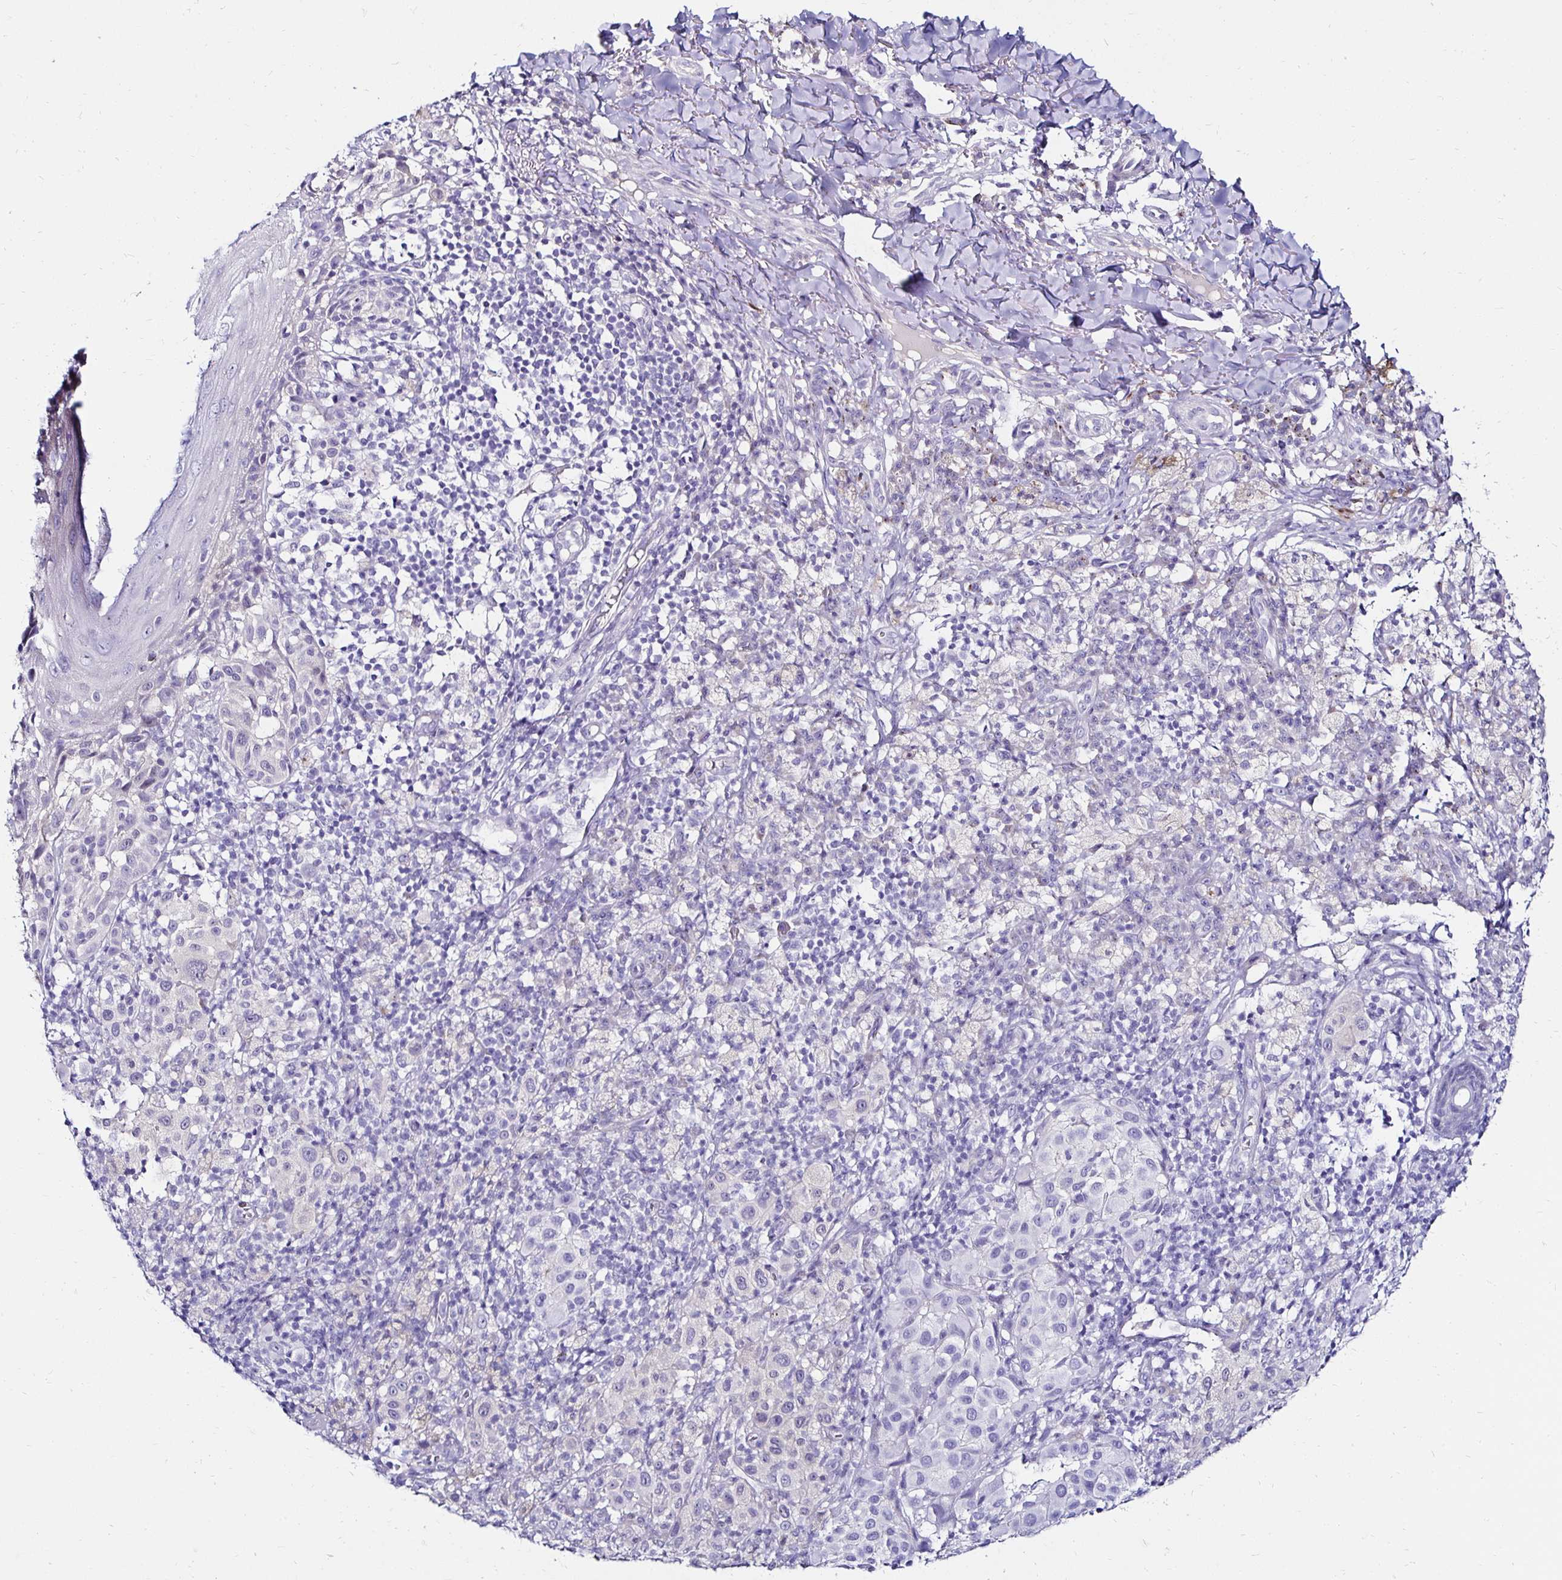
{"staining": {"intensity": "negative", "quantity": "none", "location": "none"}, "tissue": "melanoma", "cell_type": "Tumor cells", "image_type": "cancer", "snomed": [{"axis": "morphology", "description": "Malignant melanoma, NOS"}, {"axis": "topography", "description": "Skin"}], "caption": "This is an immunohistochemistry (IHC) photomicrograph of human malignant melanoma. There is no expression in tumor cells.", "gene": "KCNT1", "patient": {"sex": "male", "age": 38}}